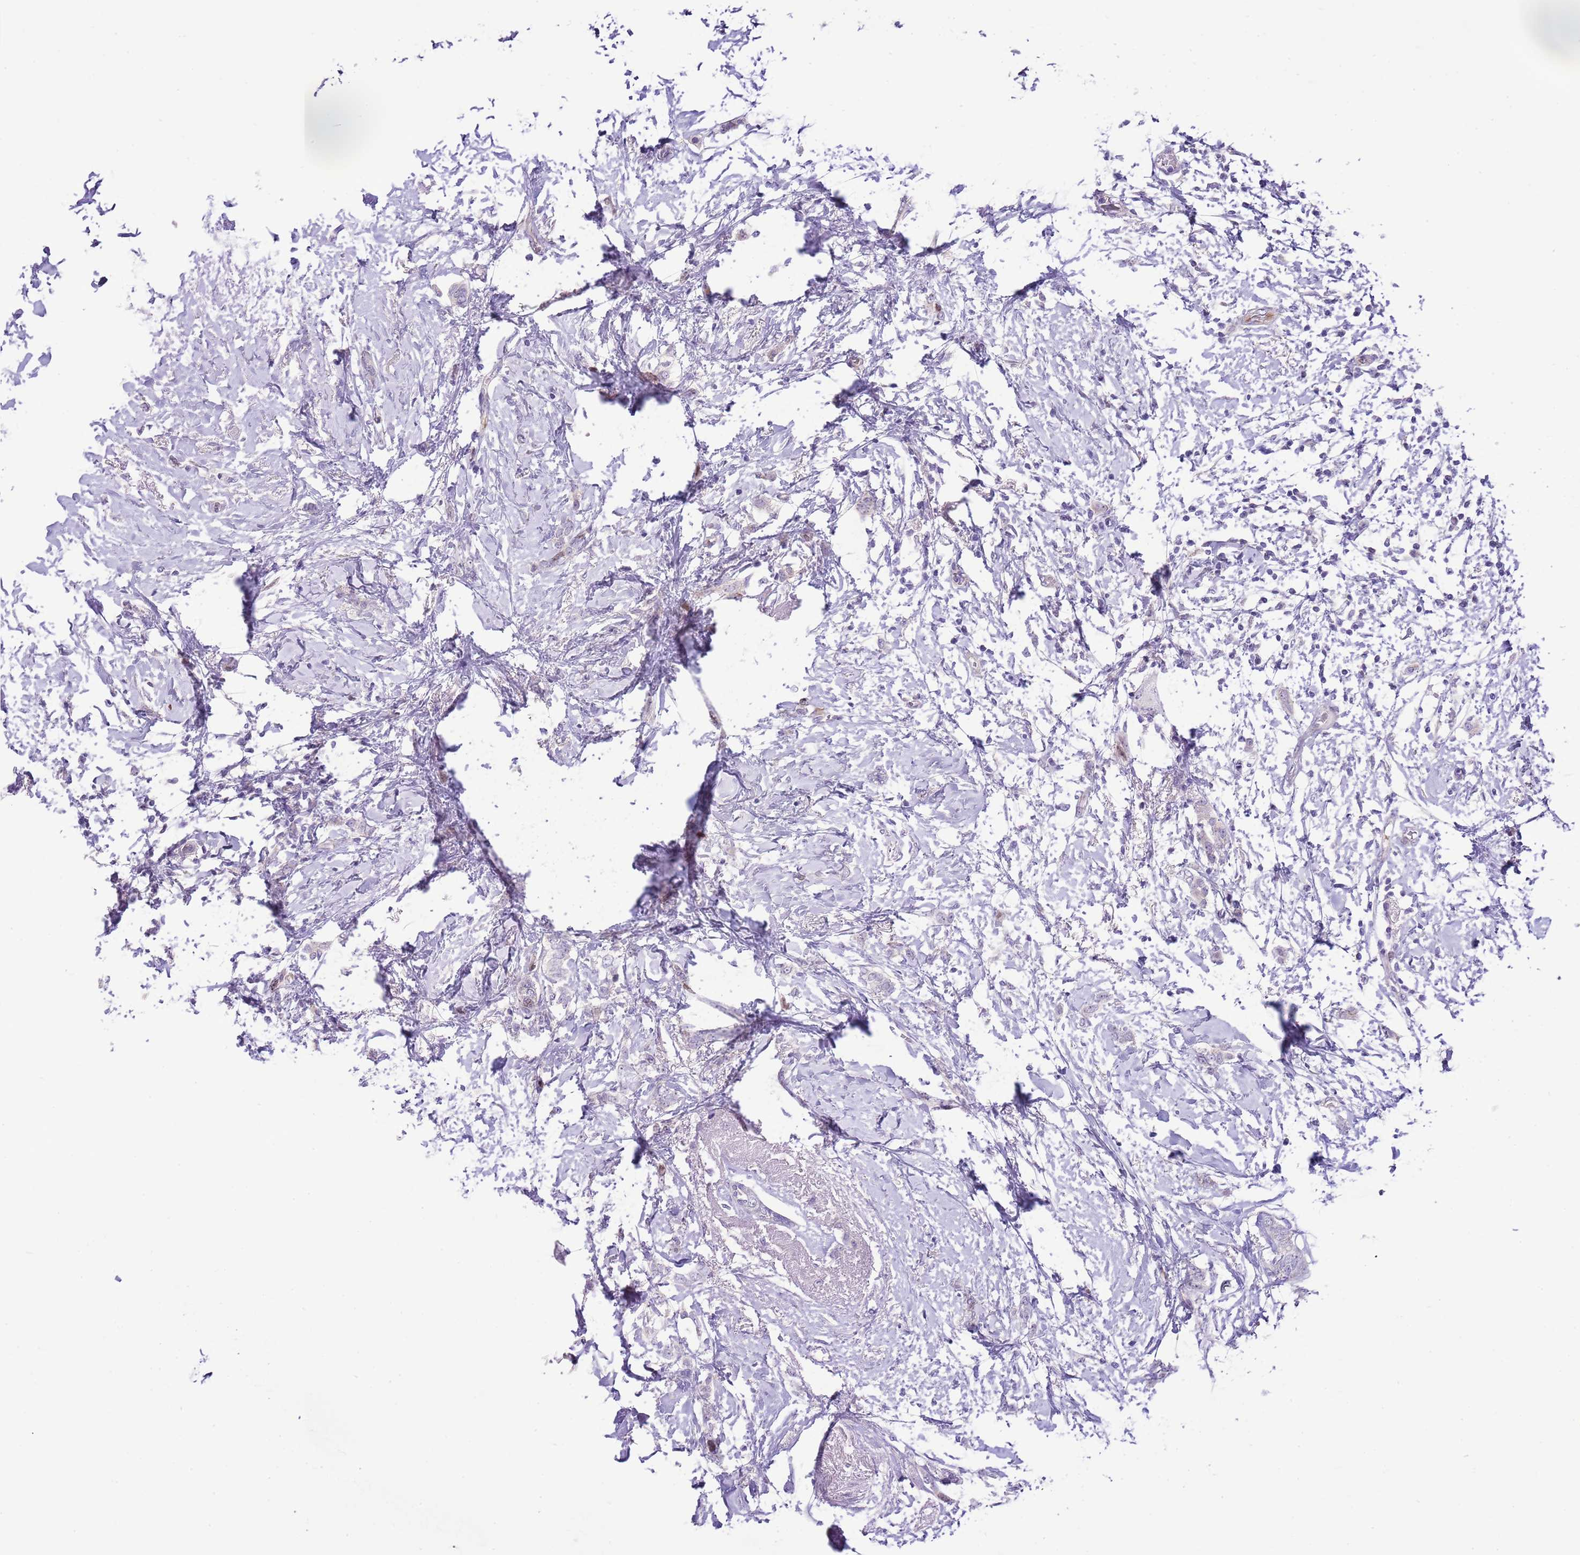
{"staining": {"intensity": "negative", "quantity": "none", "location": "none"}, "tissue": "breast cancer", "cell_type": "Tumor cells", "image_type": "cancer", "snomed": [{"axis": "morphology", "description": "Duct carcinoma"}, {"axis": "topography", "description": "Breast"}], "caption": "High power microscopy image of an immunohistochemistry photomicrograph of breast cancer (infiltrating ductal carcinoma), revealing no significant expression in tumor cells. (Immunohistochemistry (ihc), brightfield microscopy, high magnification).", "gene": "FBRSL1", "patient": {"sex": "female", "age": 72}}